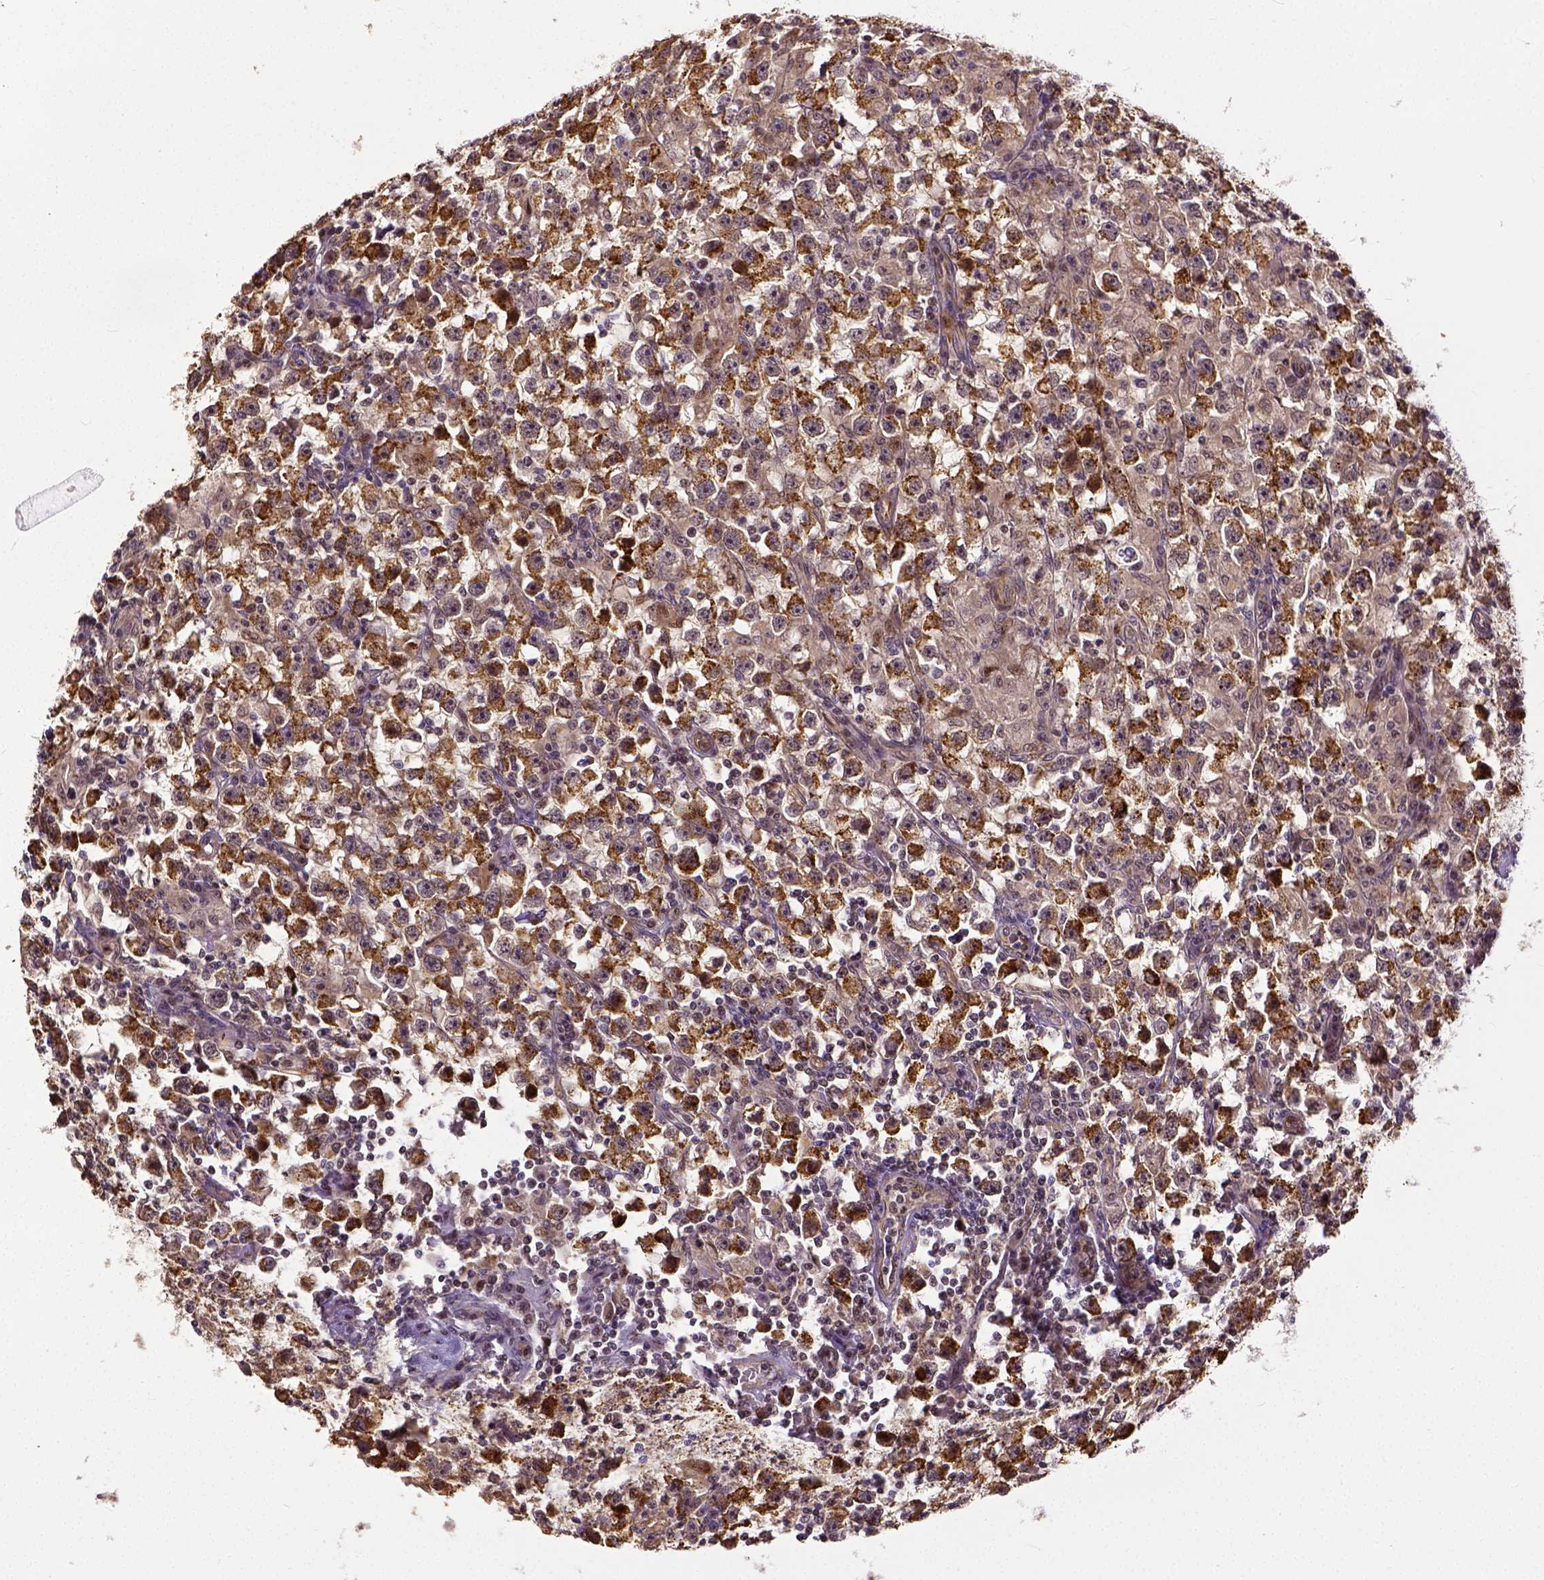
{"staining": {"intensity": "strong", "quantity": ">75%", "location": "cytoplasmic/membranous"}, "tissue": "testis cancer", "cell_type": "Tumor cells", "image_type": "cancer", "snomed": [{"axis": "morphology", "description": "Seminoma, NOS"}, {"axis": "topography", "description": "Testis"}], "caption": "Protein staining by immunohistochemistry exhibits strong cytoplasmic/membranous expression in approximately >75% of tumor cells in seminoma (testis).", "gene": "DICER1", "patient": {"sex": "male", "age": 33}}